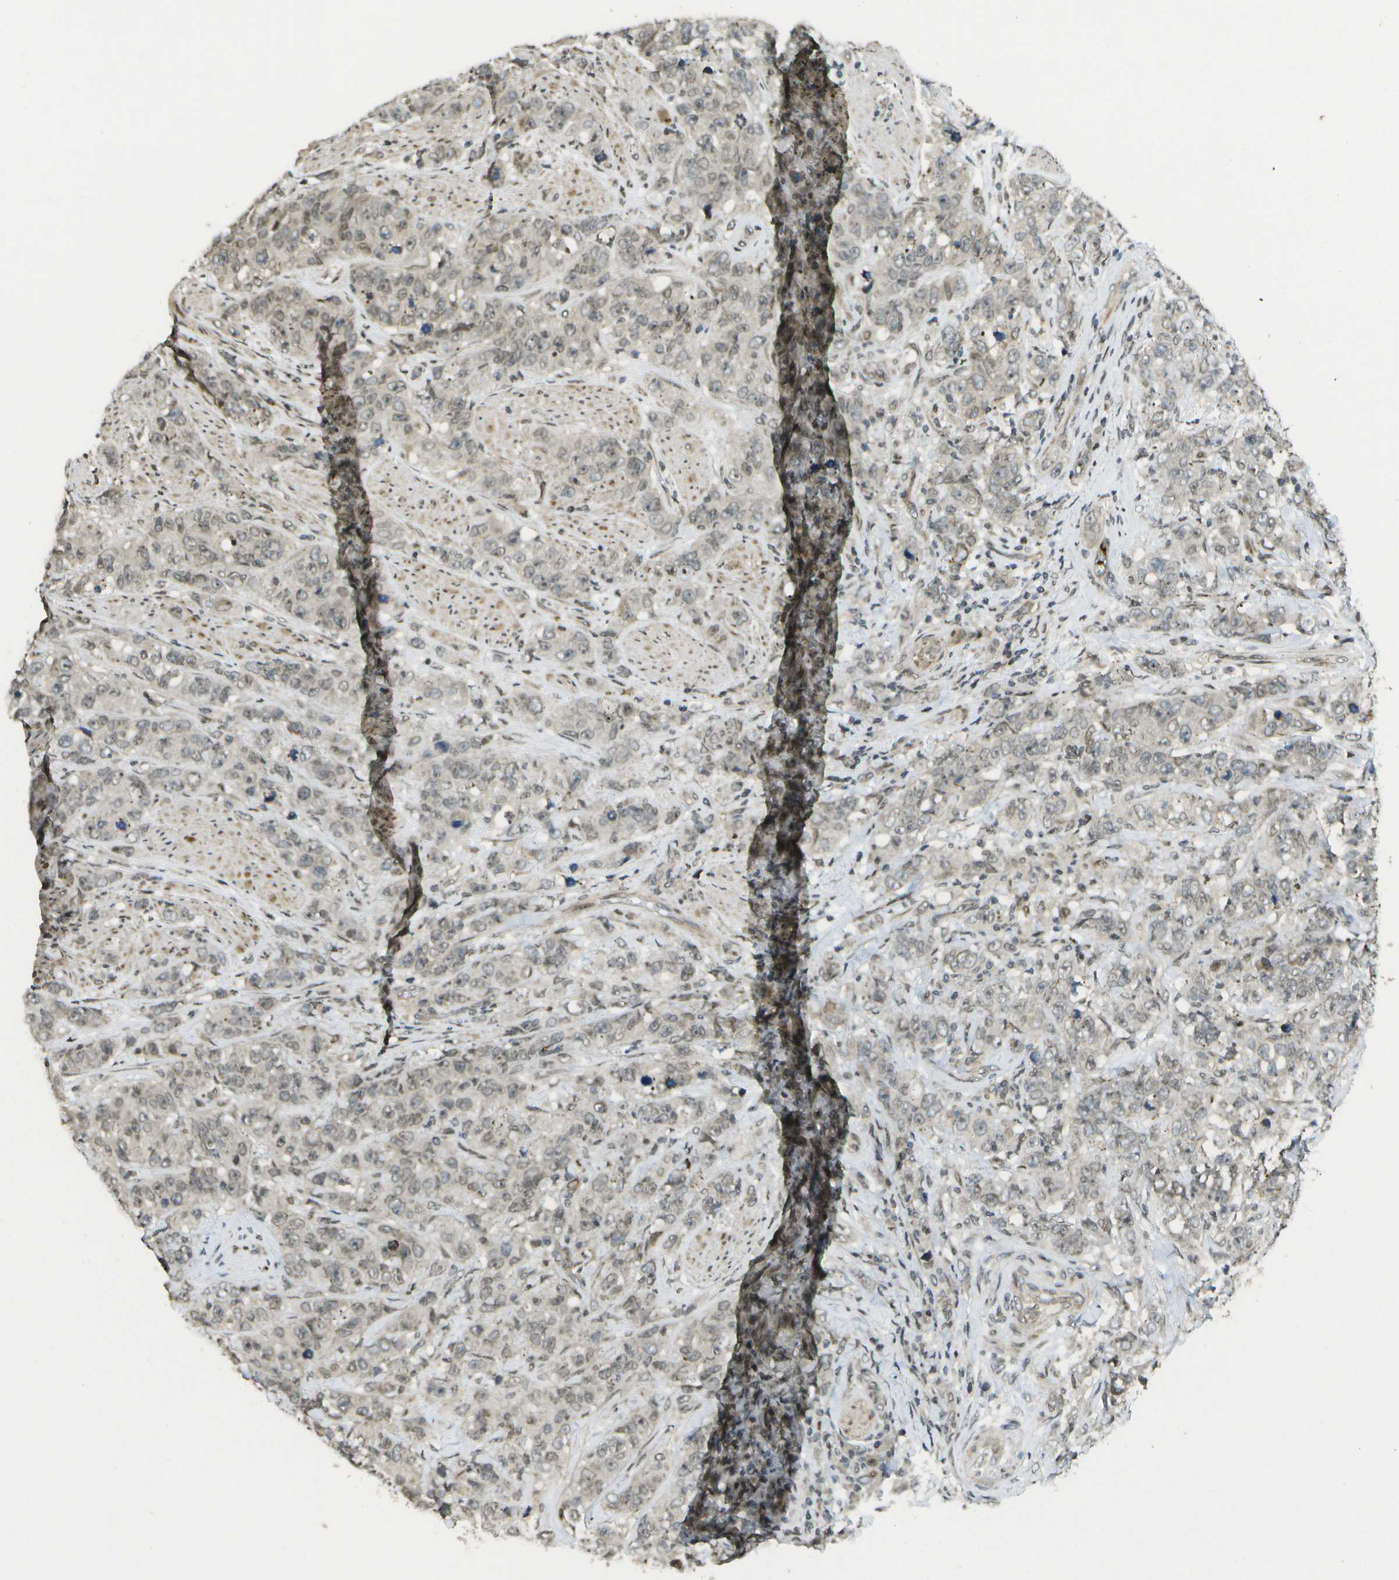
{"staining": {"intensity": "weak", "quantity": "25%-75%", "location": "nuclear"}, "tissue": "stomach cancer", "cell_type": "Tumor cells", "image_type": "cancer", "snomed": [{"axis": "morphology", "description": "Adenocarcinoma, NOS"}, {"axis": "topography", "description": "Stomach"}], "caption": "Stomach cancer (adenocarcinoma) stained for a protein (brown) displays weak nuclear positive expression in approximately 25%-75% of tumor cells.", "gene": "KAT5", "patient": {"sex": "male", "age": 48}}